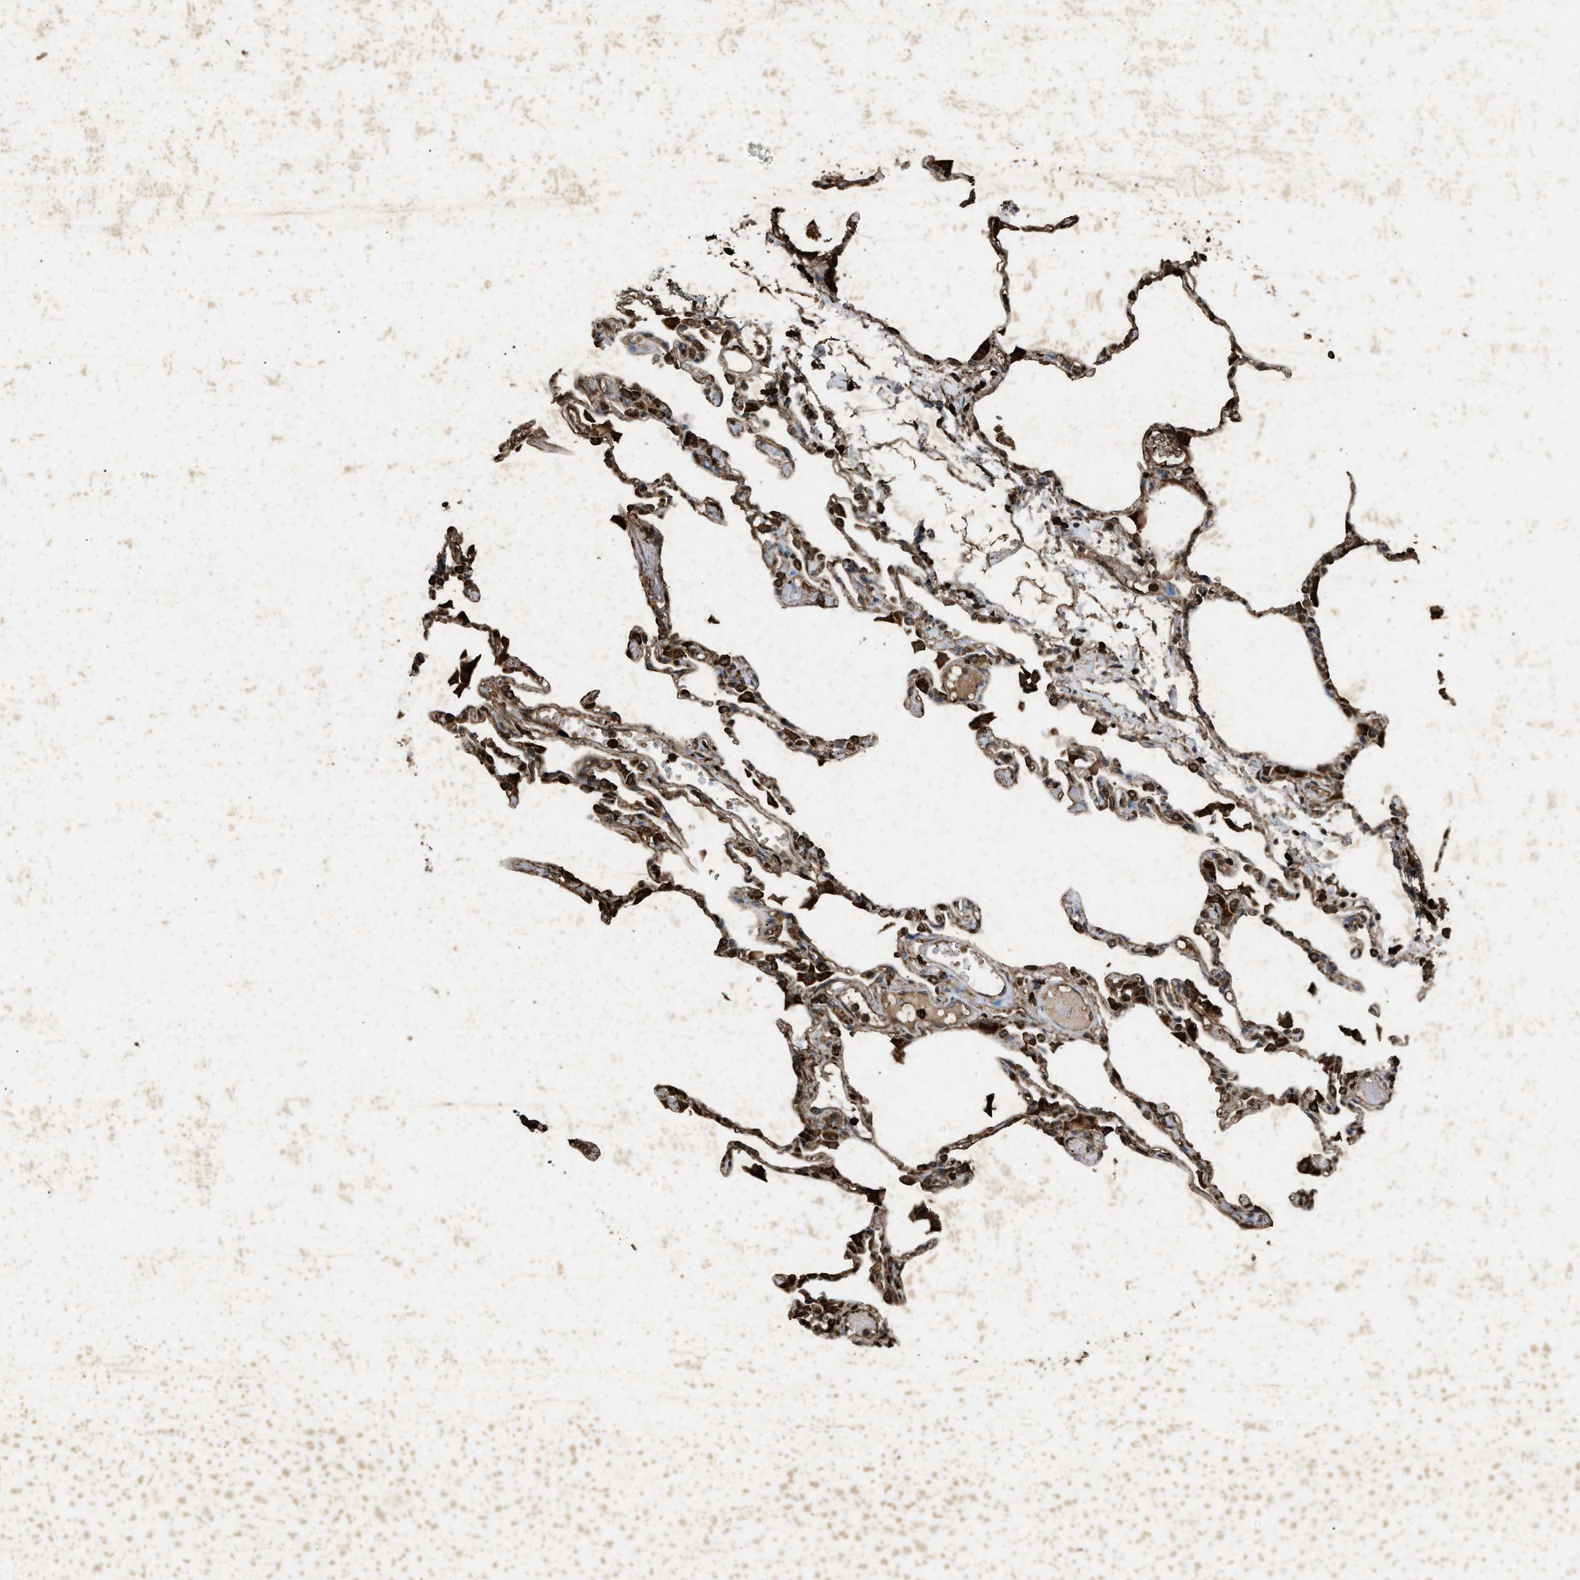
{"staining": {"intensity": "strong", "quantity": ">75%", "location": "cytoplasmic/membranous"}, "tissue": "lung", "cell_type": "Alveolar cells", "image_type": "normal", "snomed": [{"axis": "morphology", "description": "Normal tissue, NOS"}, {"axis": "topography", "description": "Lung"}], "caption": "IHC photomicrograph of normal lung stained for a protein (brown), which shows high levels of strong cytoplasmic/membranous staining in approximately >75% of alveolar cells.", "gene": "PSMD1", "patient": {"sex": "female", "age": 49}}